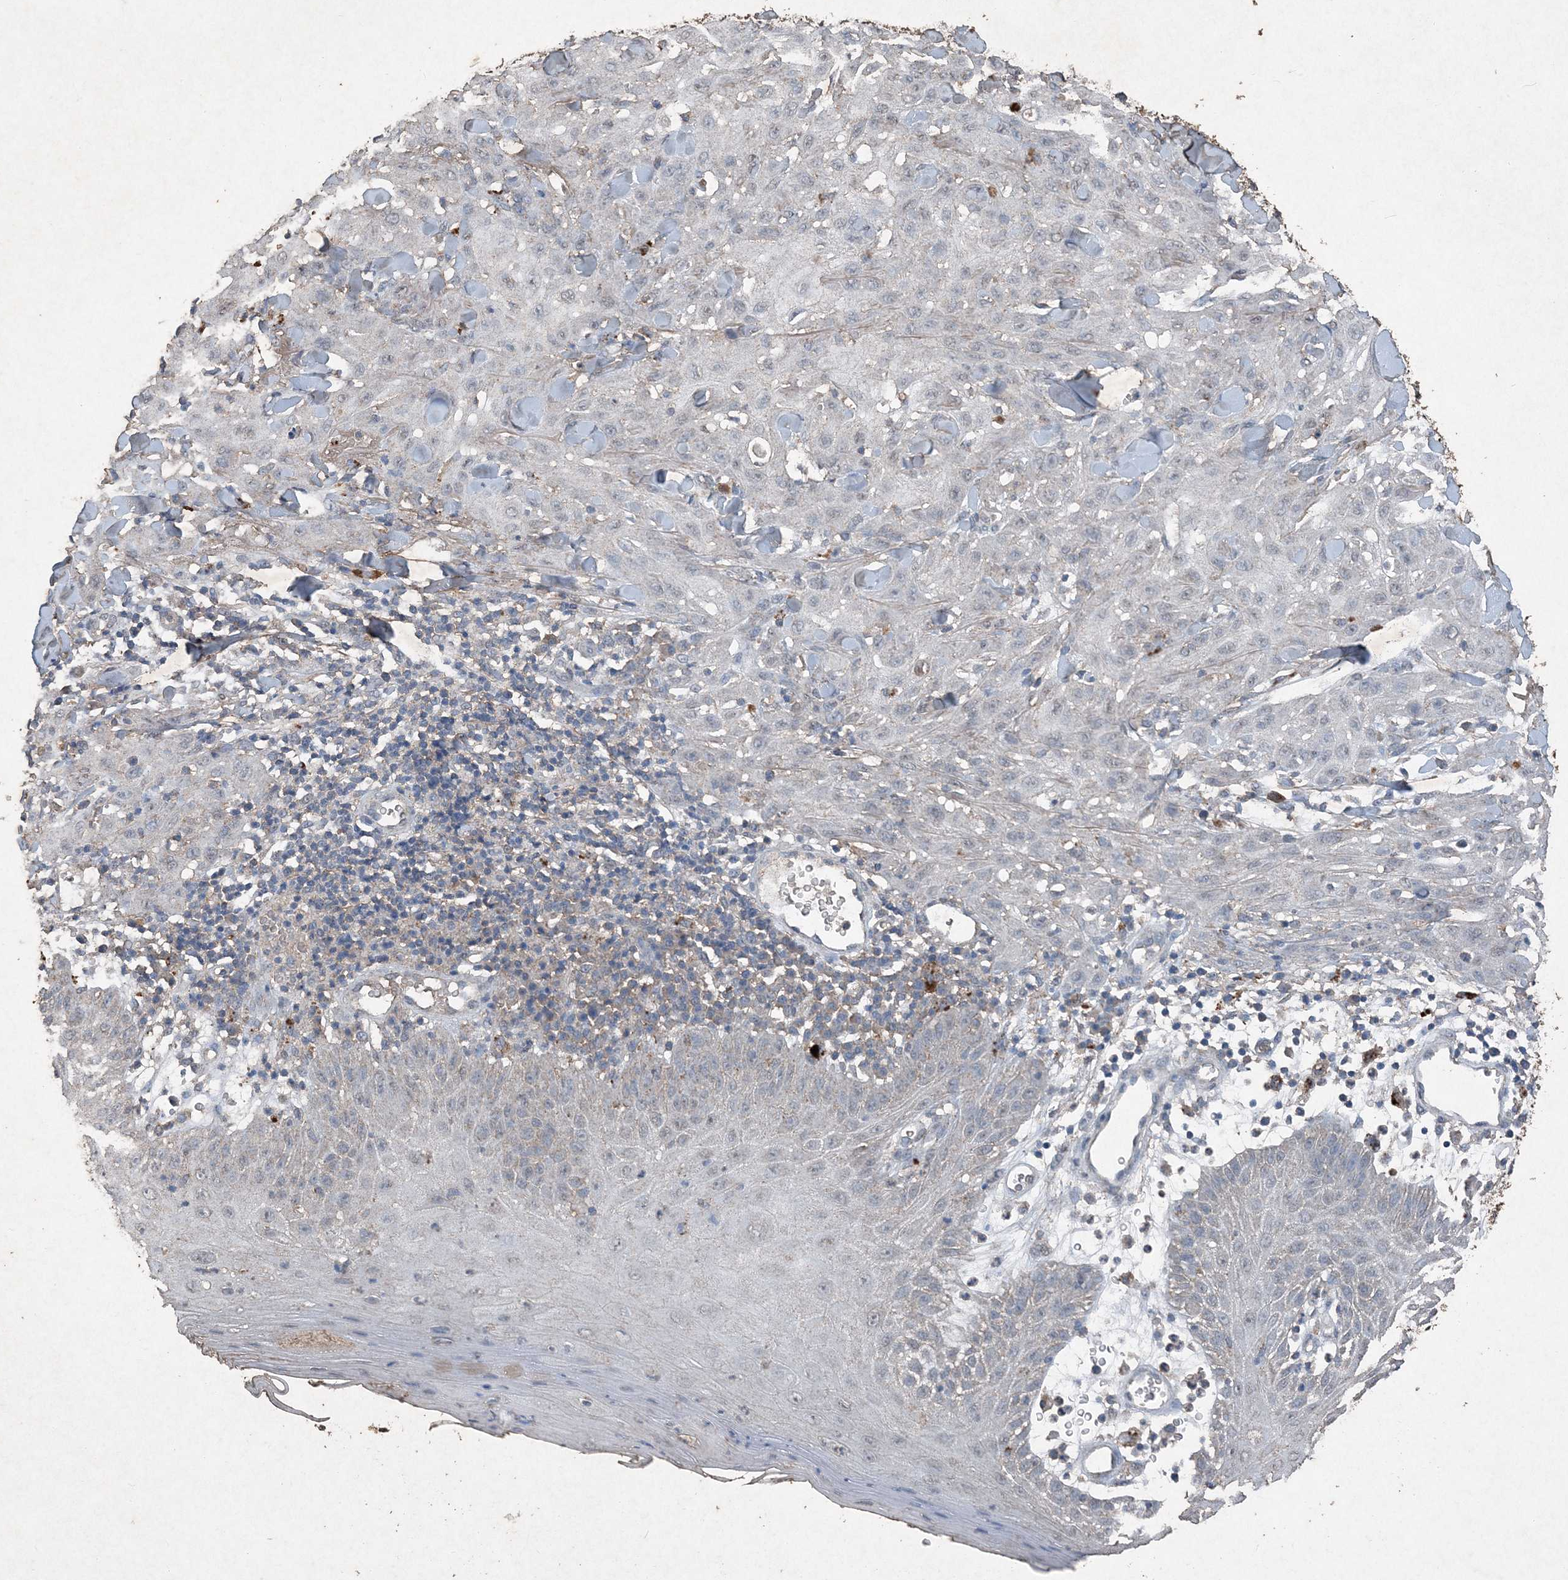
{"staining": {"intensity": "negative", "quantity": "none", "location": "none"}, "tissue": "skin cancer", "cell_type": "Tumor cells", "image_type": "cancer", "snomed": [{"axis": "morphology", "description": "Squamous cell carcinoma, NOS"}, {"axis": "topography", "description": "Skin"}], "caption": "High power microscopy image of an immunohistochemistry (IHC) image of squamous cell carcinoma (skin), revealing no significant staining in tumor cells.", "gene": "FCN3", "patient": {"sex": "male", "age": 24}}